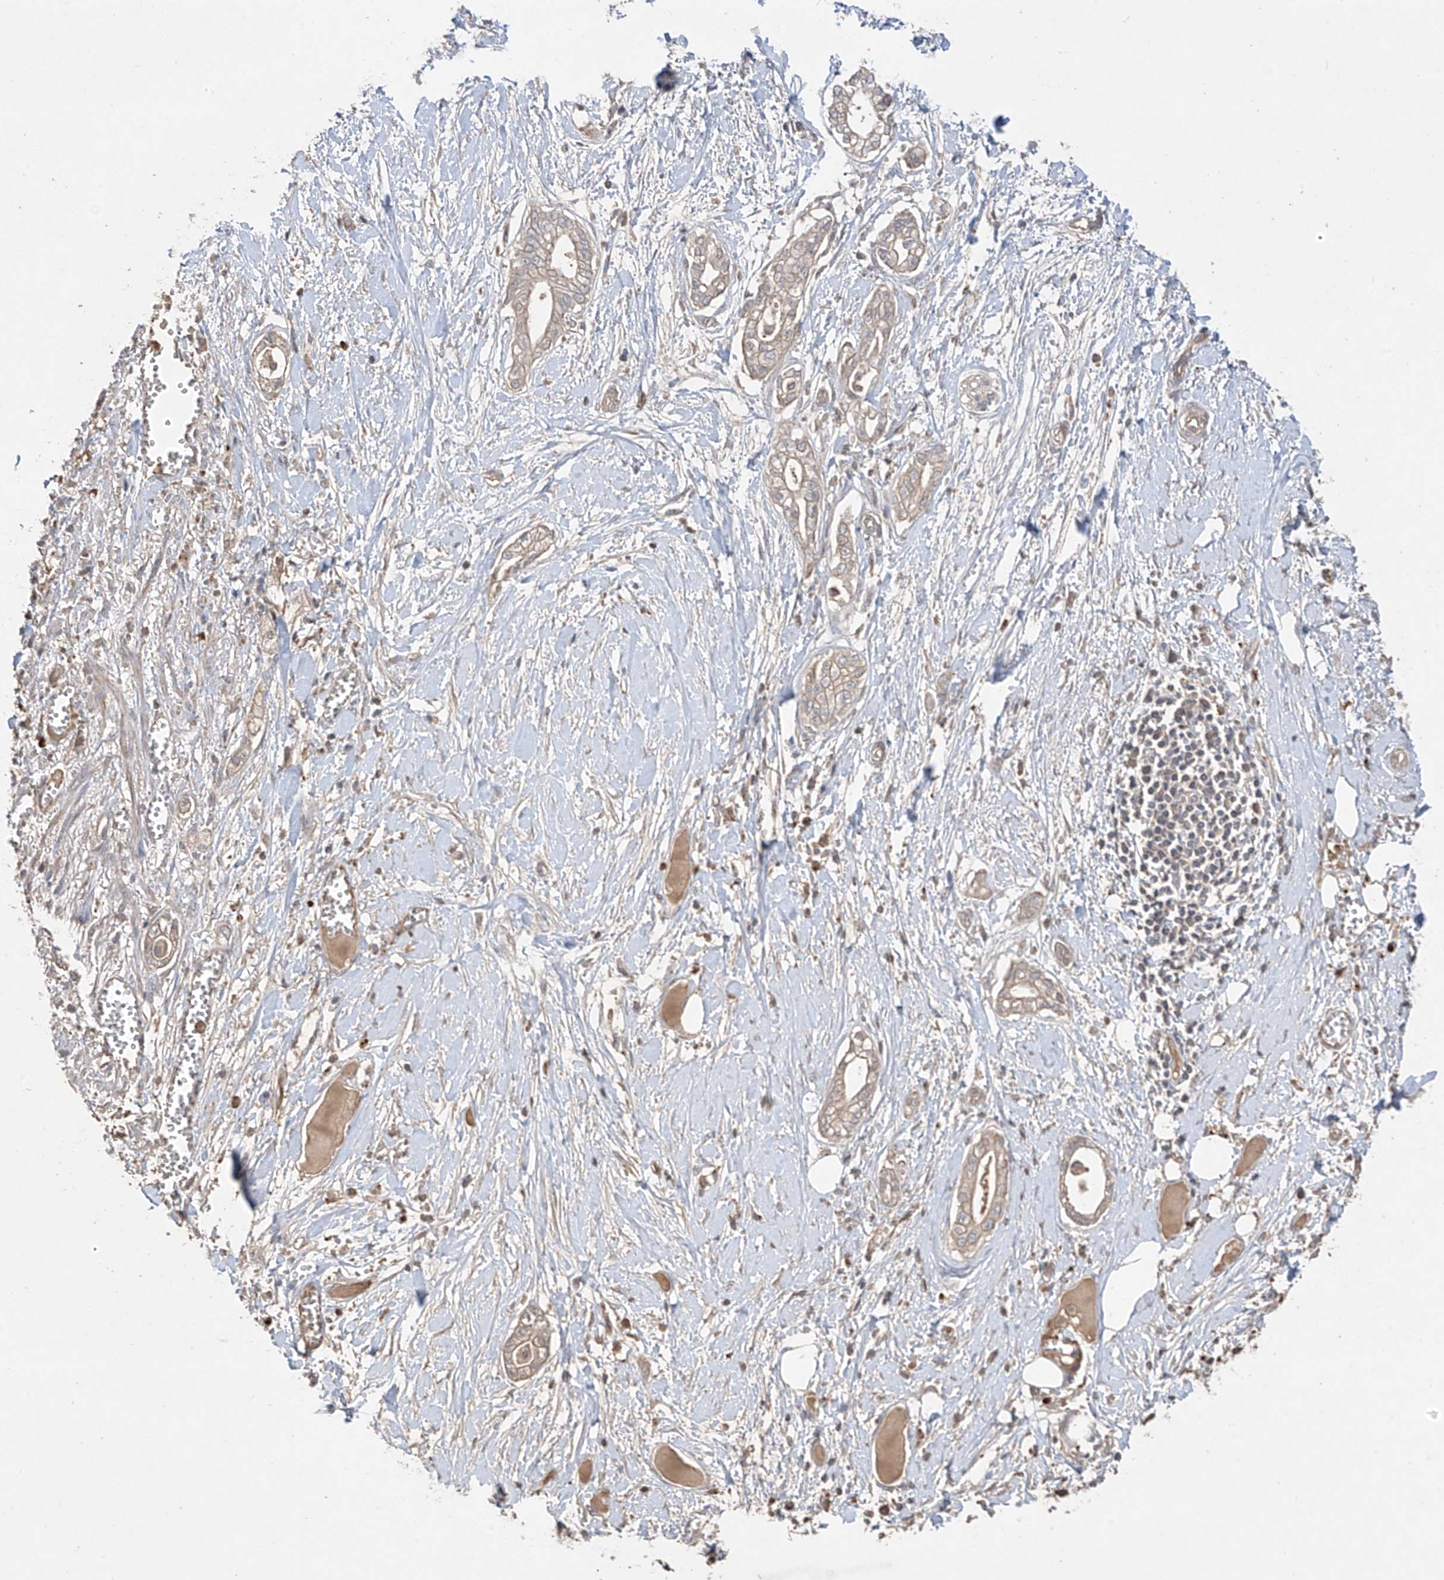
{"staining": {"intensity": "negative", "quantity": "none", "location": "none"}, "tissue": "pancreatic cancer", "cell_type": "Tumor cells", "image_type": "cancer", "snomed": [{"axis": "morphology", "description": "Adenocarcinoma, NOS"}, {"axis": "topography", "description": "Pancreas"}], "caption": "A high-resolution micrograph shows immunohistochemistry (IHC) staining of pancreatic cancer (adenocarcinoma), which demonstrates no significant staining in tumor cells. (Brightfield microscopy of DAB IHC at high magnification).", "gene": "CACNA2D4", "patient": {"sex": "male", "age": 68}}